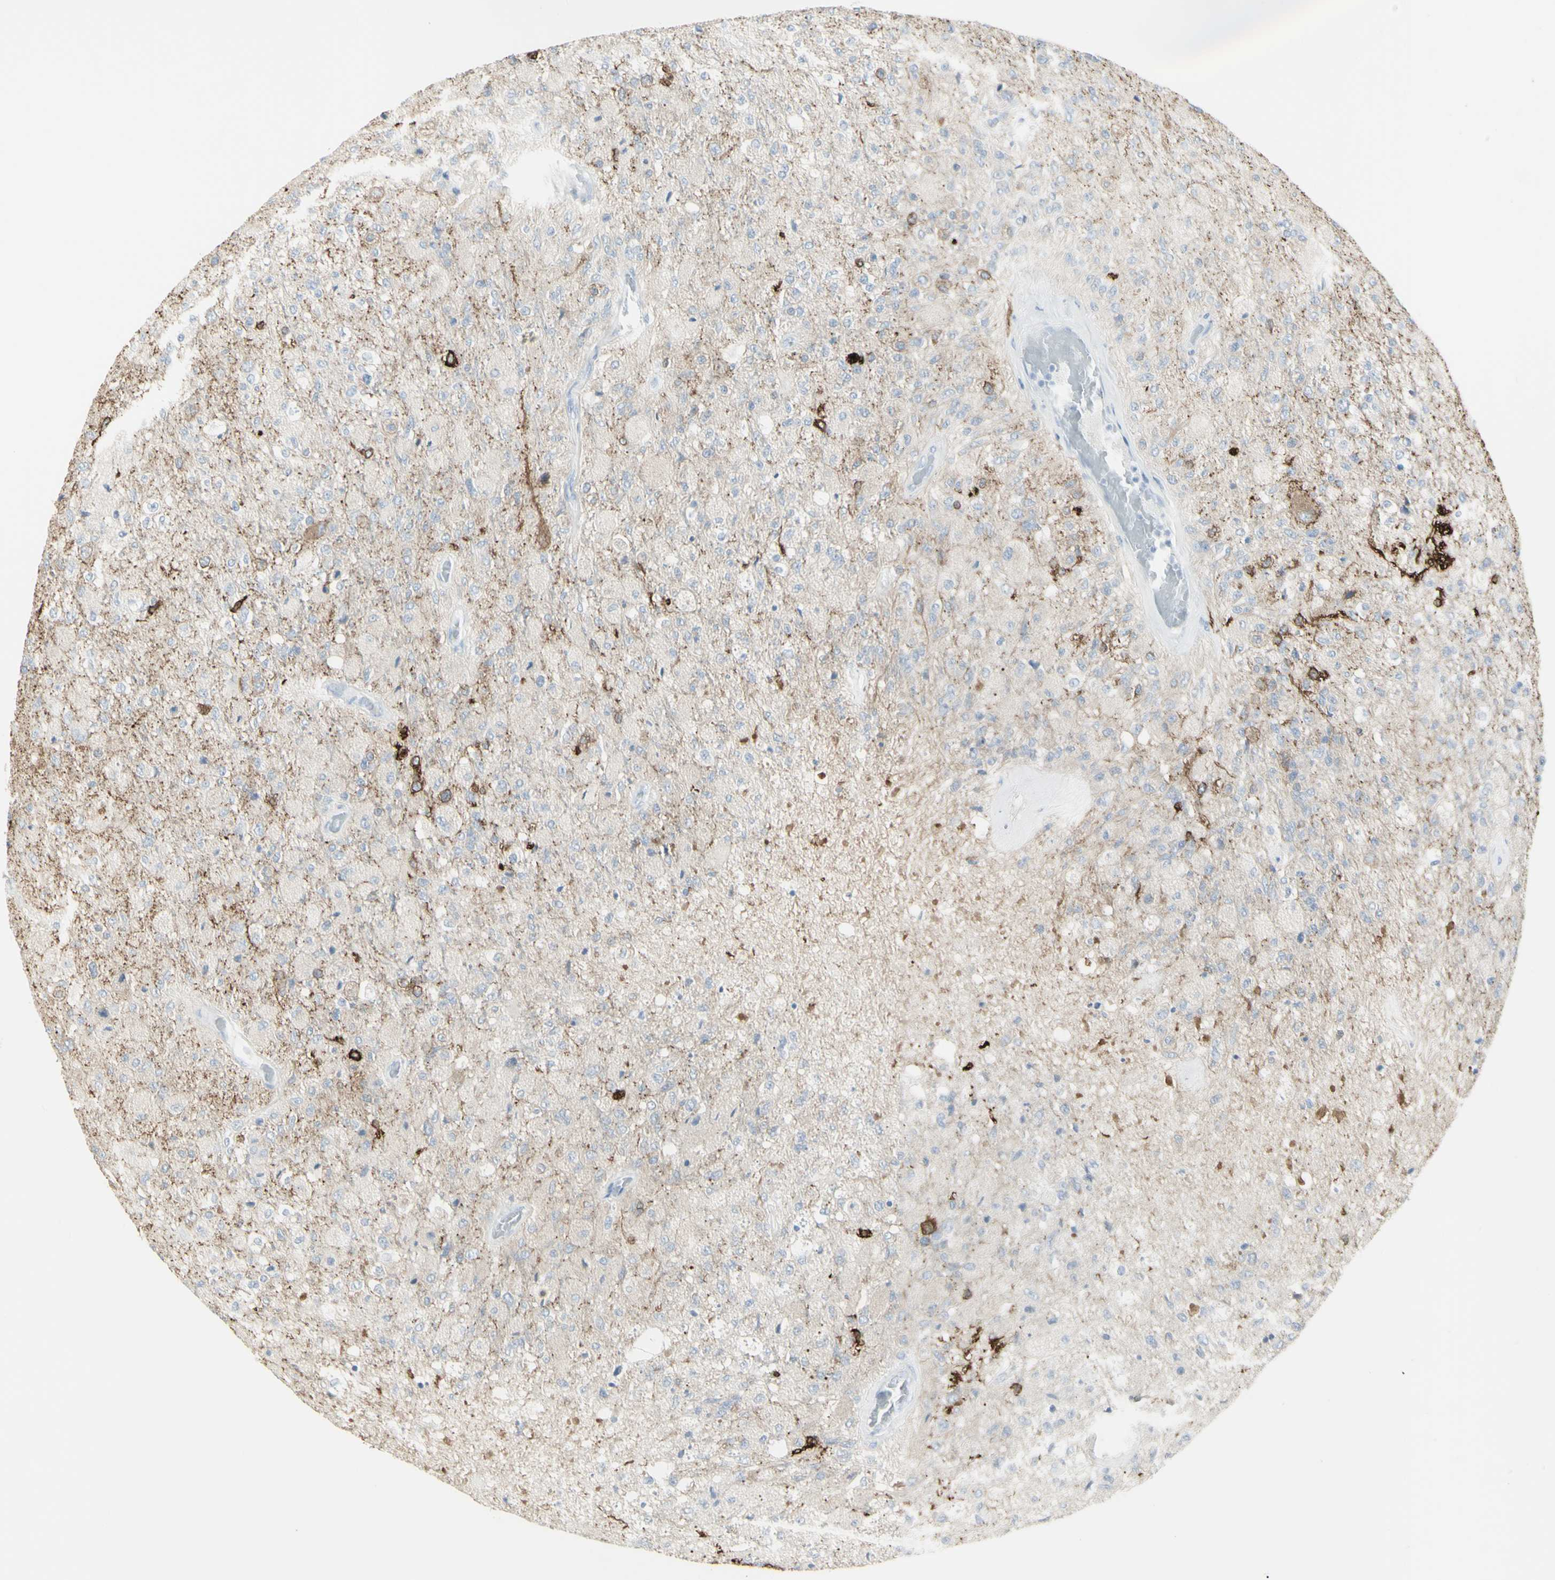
{"staining": {"intensity": "weak", "quantity": ">75%", "location": "cytoplasmic/membranous"}, "tissue": "glioma", "cell_type": "Tumor cells", "image_type": "cancer", "snomed": [{"axis": "morphology", "description": "Normal tissue, NOS"}, {"axis": "morphology", "description": "Glioma, malignant, High grade"}, {"axis": "topography", "description": "Cerebral cortex"}], "caption": "Protein expression analysis of glioma reveals weak cytoplasmic/membranous staining in approximately >75% of tumor cells. The protein is shown in brown color, while the nuclei are stained blue.", "gene": "ENSG00000198211", "patient": {"sex": "male", "age": 77}}